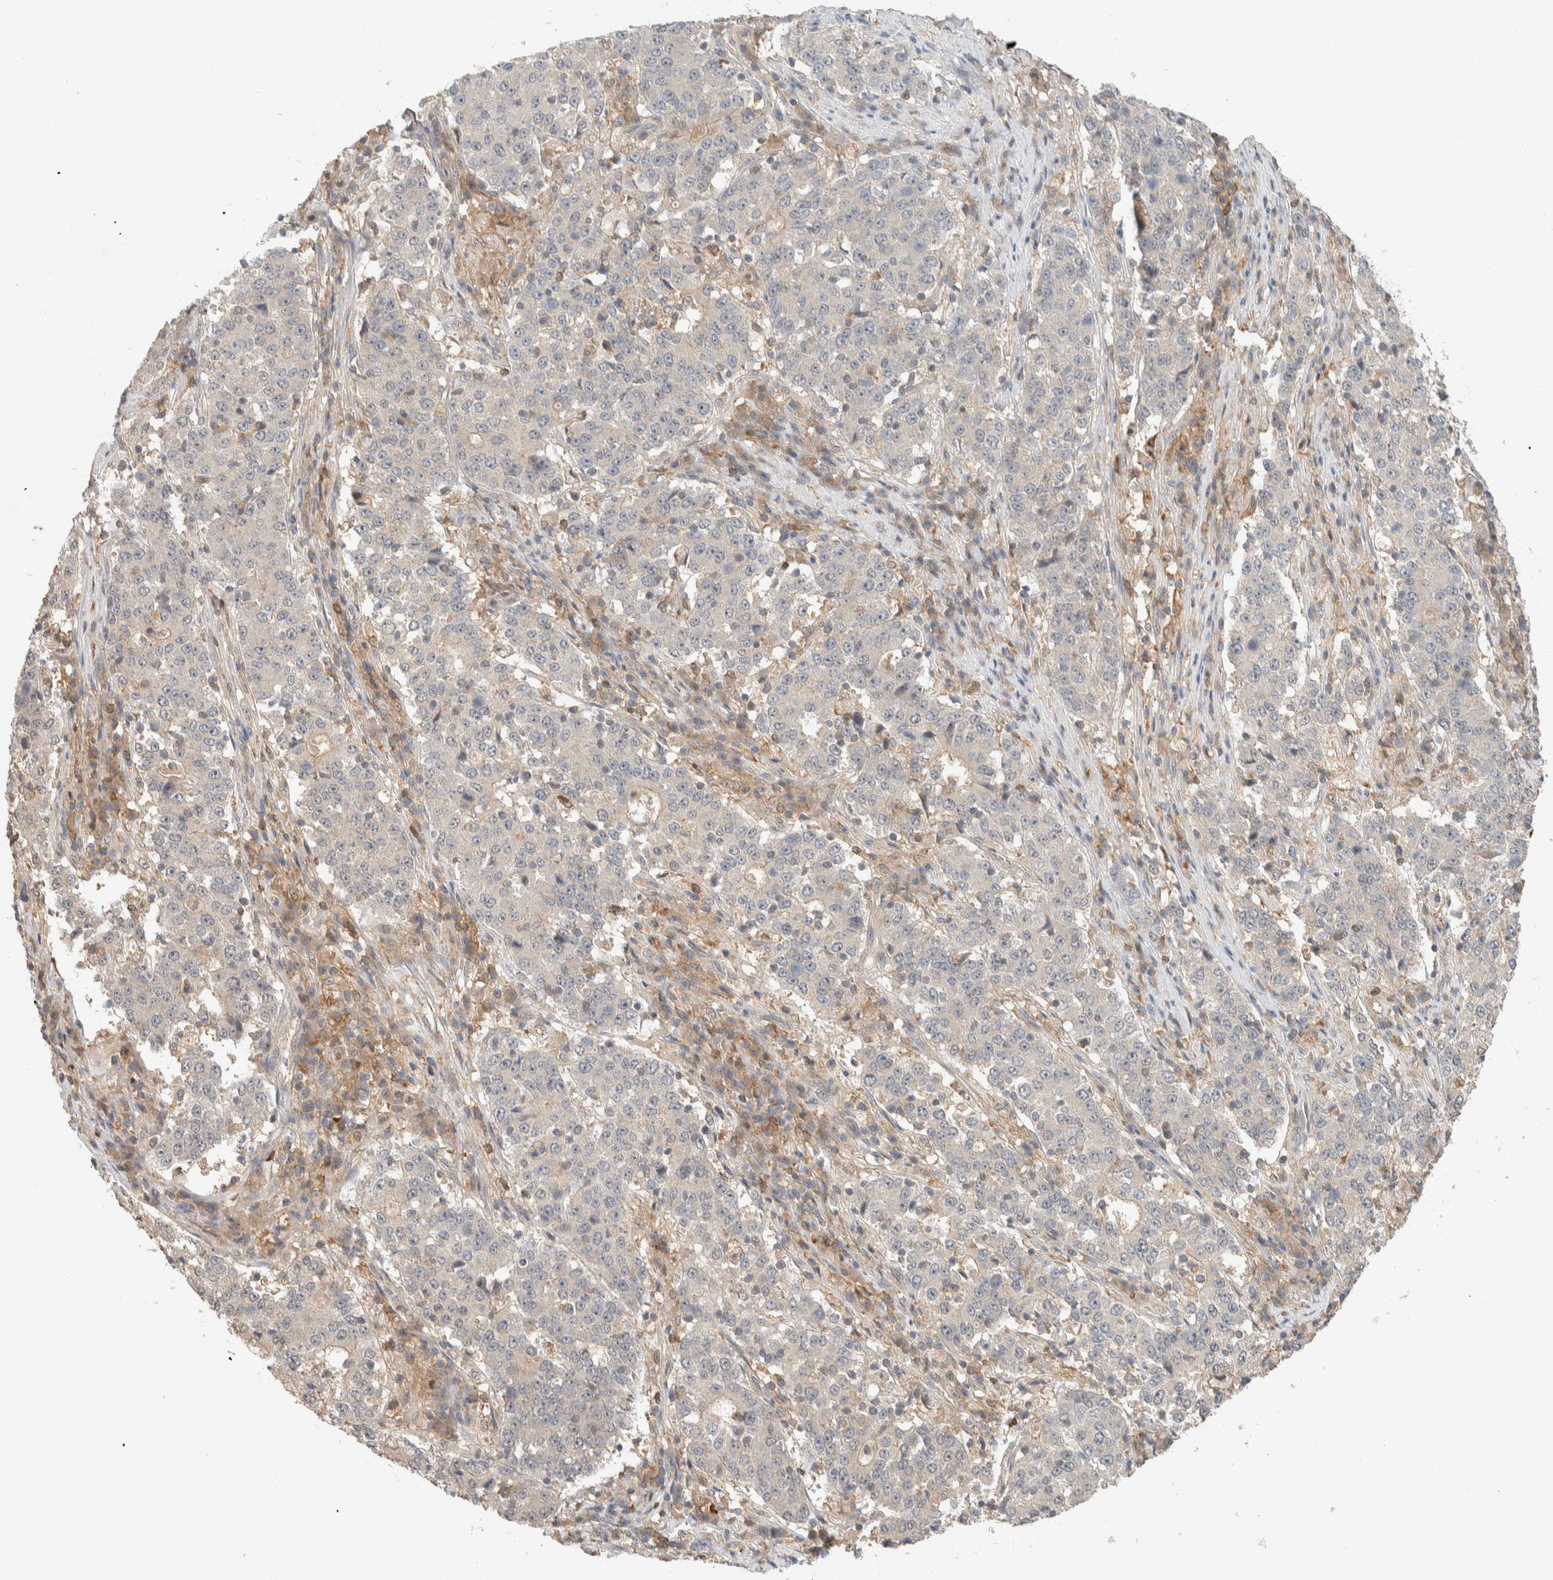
{"staining": {"intensity": "weak", "quantity": "<25%", "location": "cytoplasmic/membranous"}, "tissue": "stomach cancer", "cell_type": "Tumor cells", "image_type": "cancer", "snomed": [{"axis": "morphology", "description": "Adenocarcinoma, NOS"}, {"axis": "topography", "description": "Stomach"}], "caption": "An immunohistochemistry (IHC) photomicrograph of adenocarcinoma (stomach) is shown. There is no staining in tumor cells of adenocarcinoma (stomach).", "gene": "ZNF567", "patient": {"sex": "male", "age": 59}}